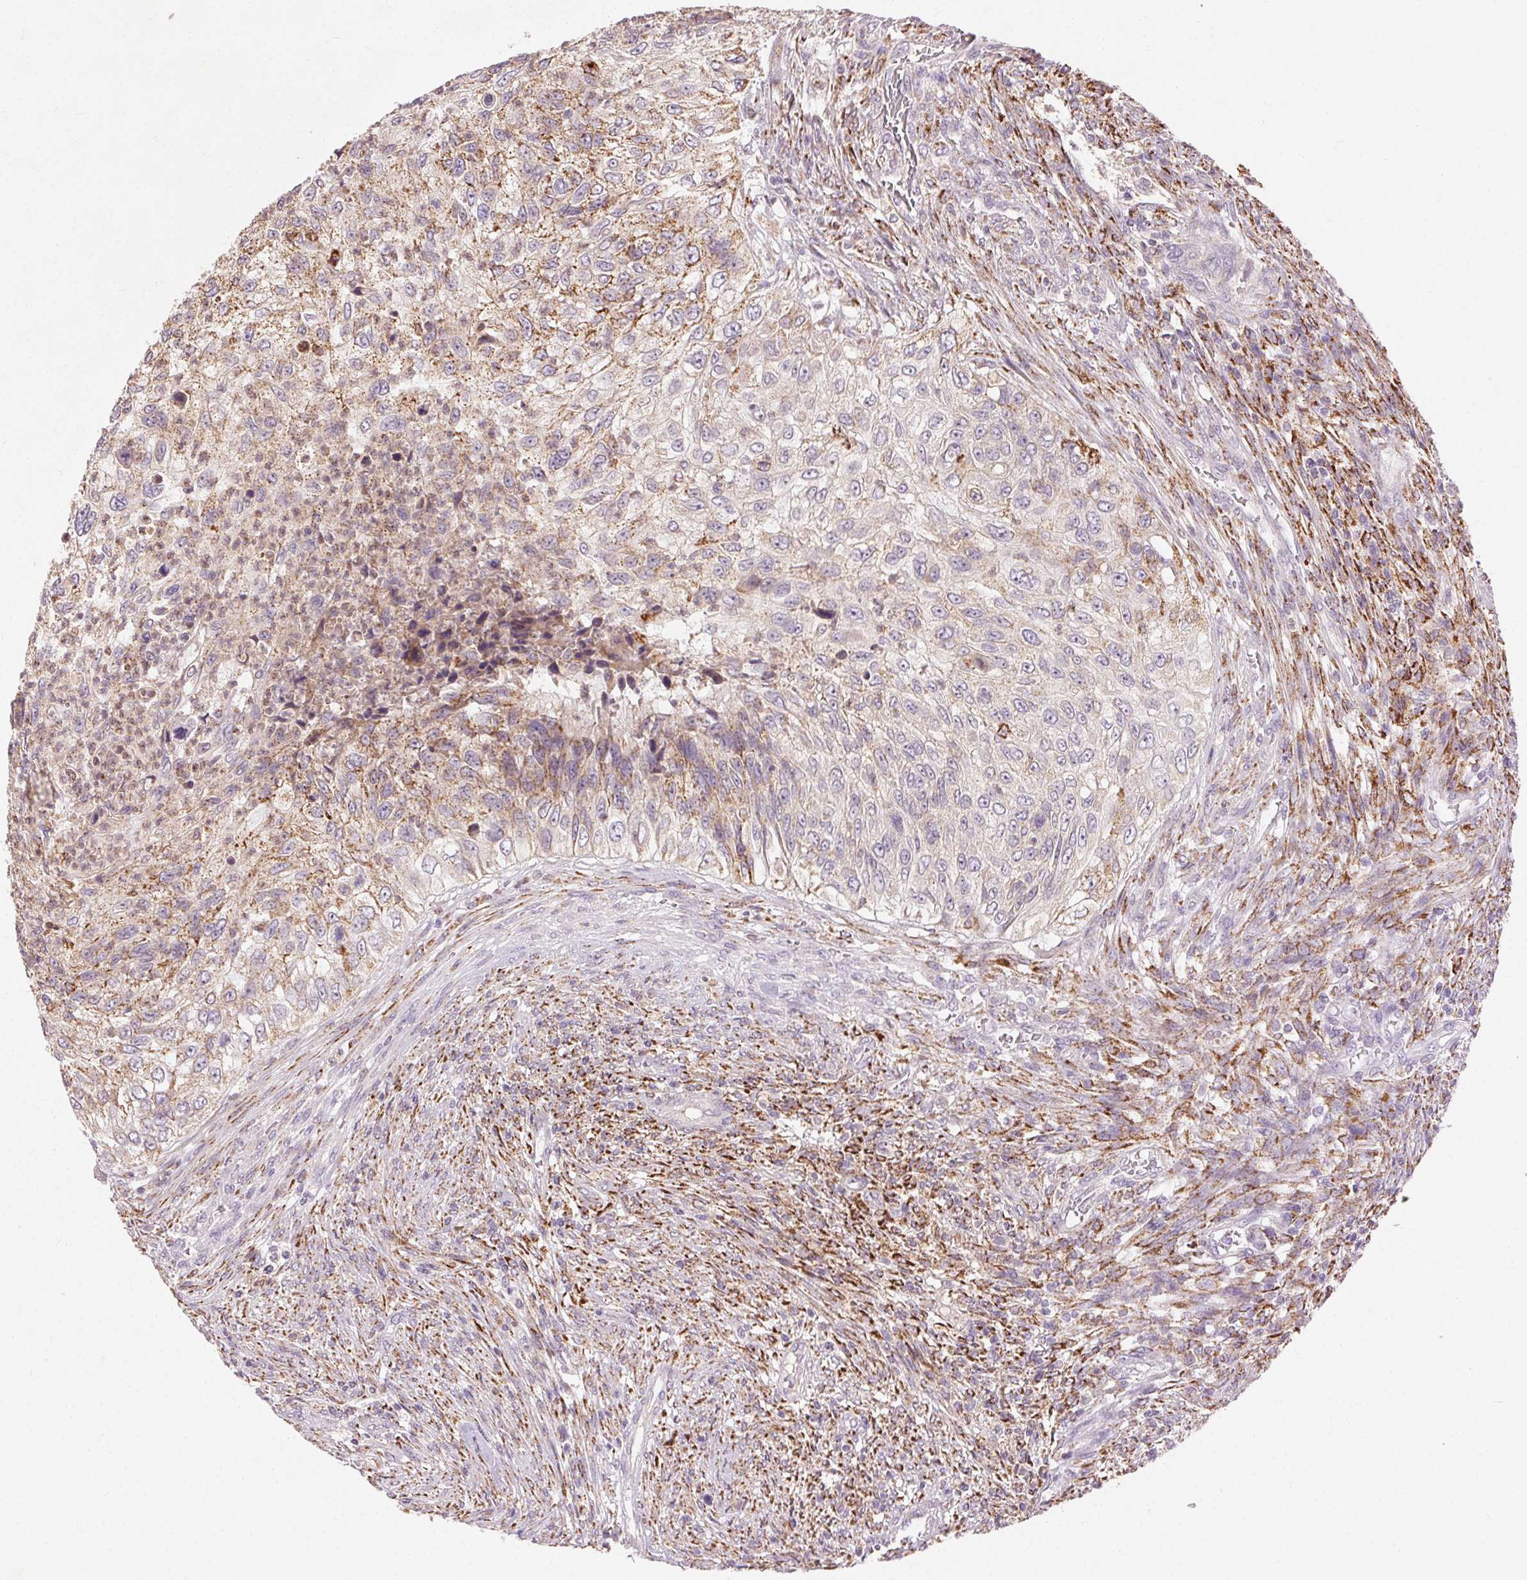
{"staining": {"intensity": "weak", "quantity": "<25%", "location": "cytoplasmic/membranous"}, "tissue": "urothelial cancer", "cell_type": "Tumor cells", "image_type": "cancer", "snomed": [{"axis": "morphology", "description": "Urothelial carcinoma, High grade"}, {"axis": "topography", "description": "Urinary bladder"}], "caption": "Immunohistochemistry (IHC) micrograph of human urothelial cancer stained for a protein (brown), which shows no positivity in tumor cells.", "gene": "REP15", "patient": {"sex": "female", "age": 60}}